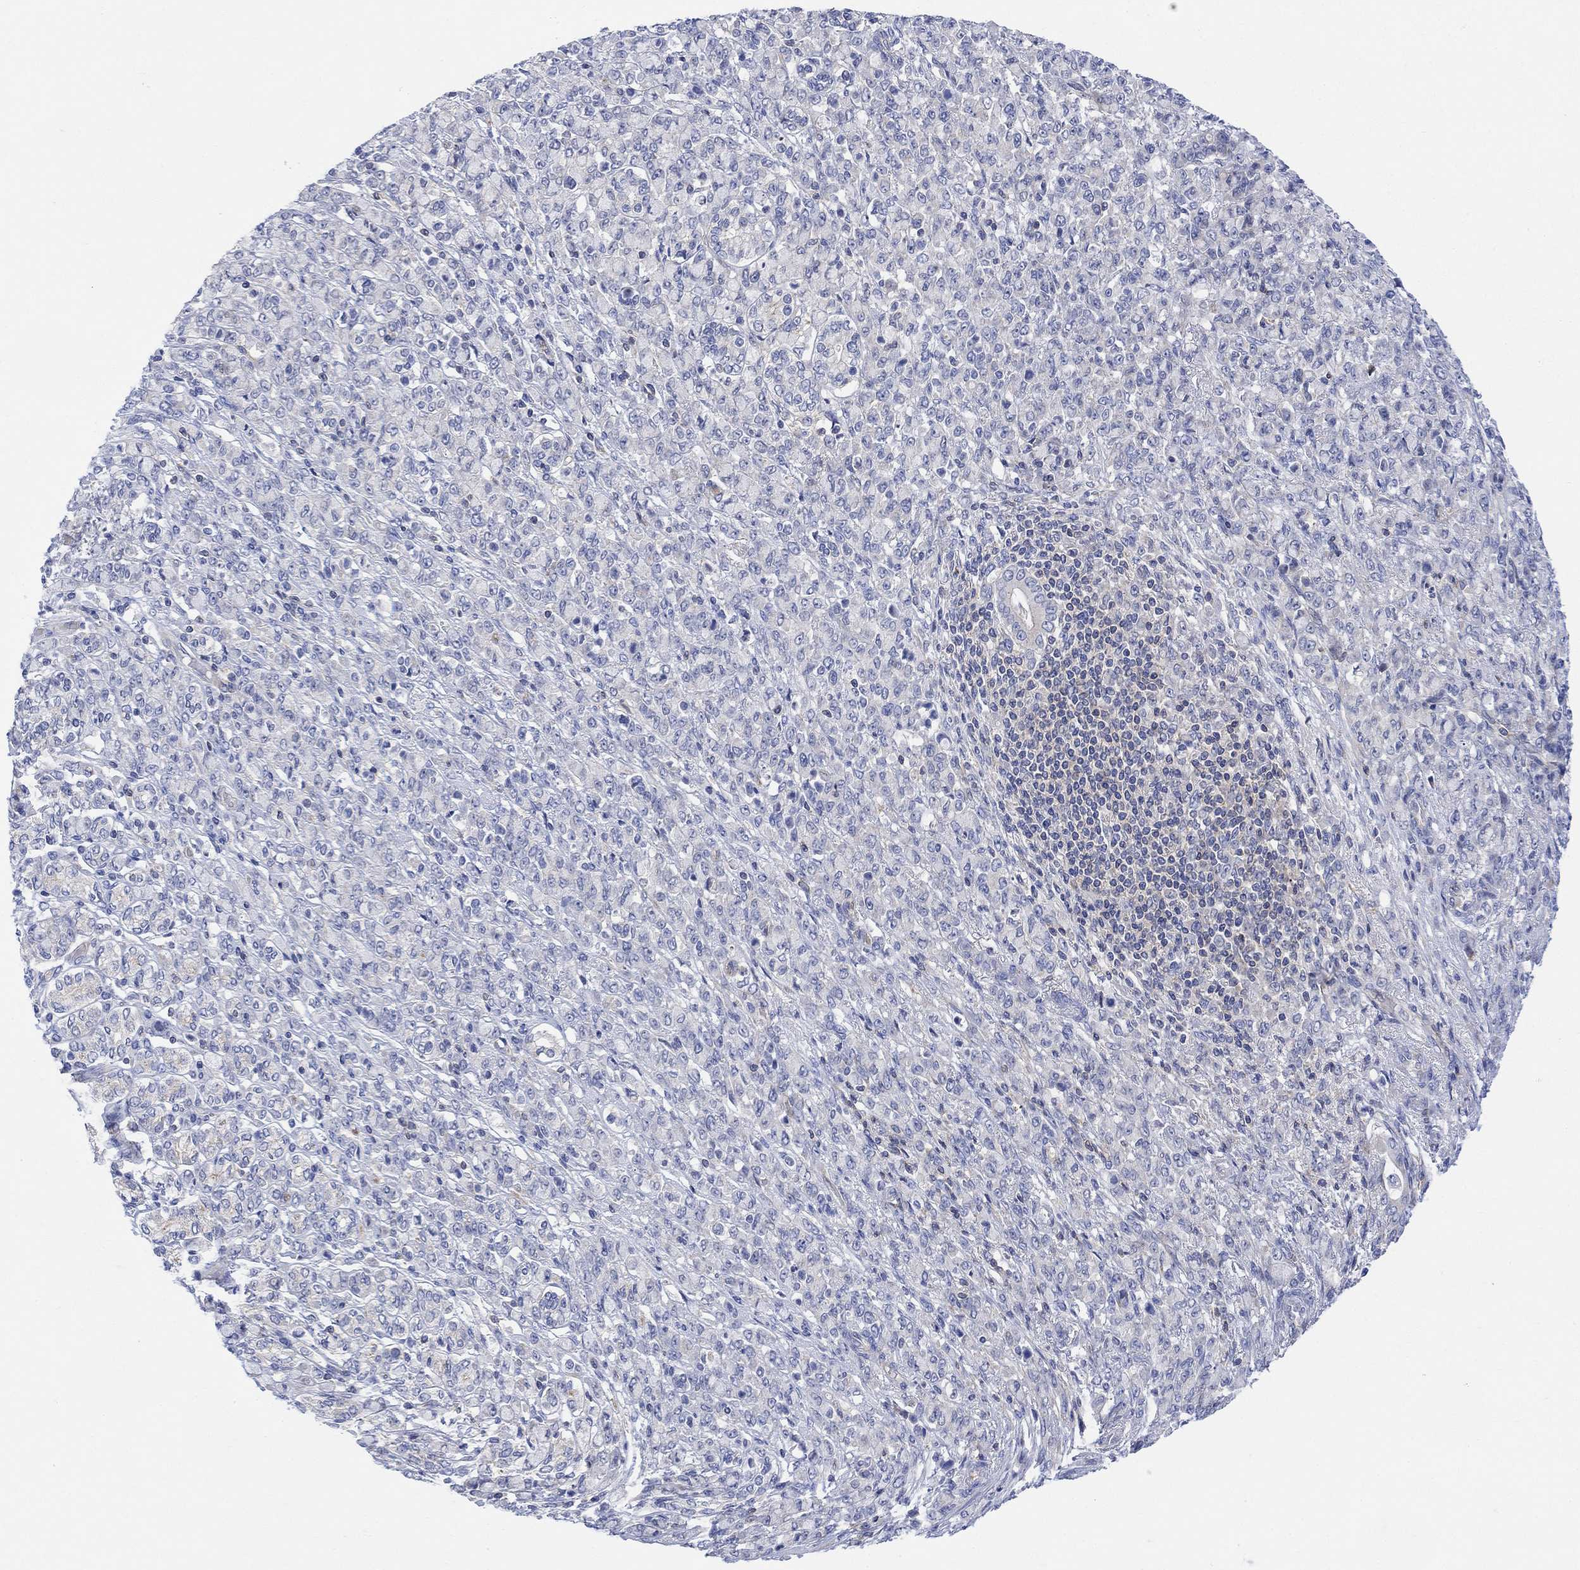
{"staining": {"intensity": "negative", "quantity": "none", "location": "none"}, "tissue": "stomach cancer", "cell_type": "Tumor cells", "image_type": "cancer", "snomed": [{"axis": "morphology", "description": "Normal tissue, NOS"}, {"axis": "morphology", "description": "Adenocarcinoma, NOS"}, {"axis": "topography", "description": "Stomach"}], "caption": "Tumor cells show no significant expression in stomach adenocarcinoma. (Immunohistochemistry (ihc), brightfield microscopy, high magnification).", "gene": "ARSK", "patient": {"sex": "female", "age": 79}}